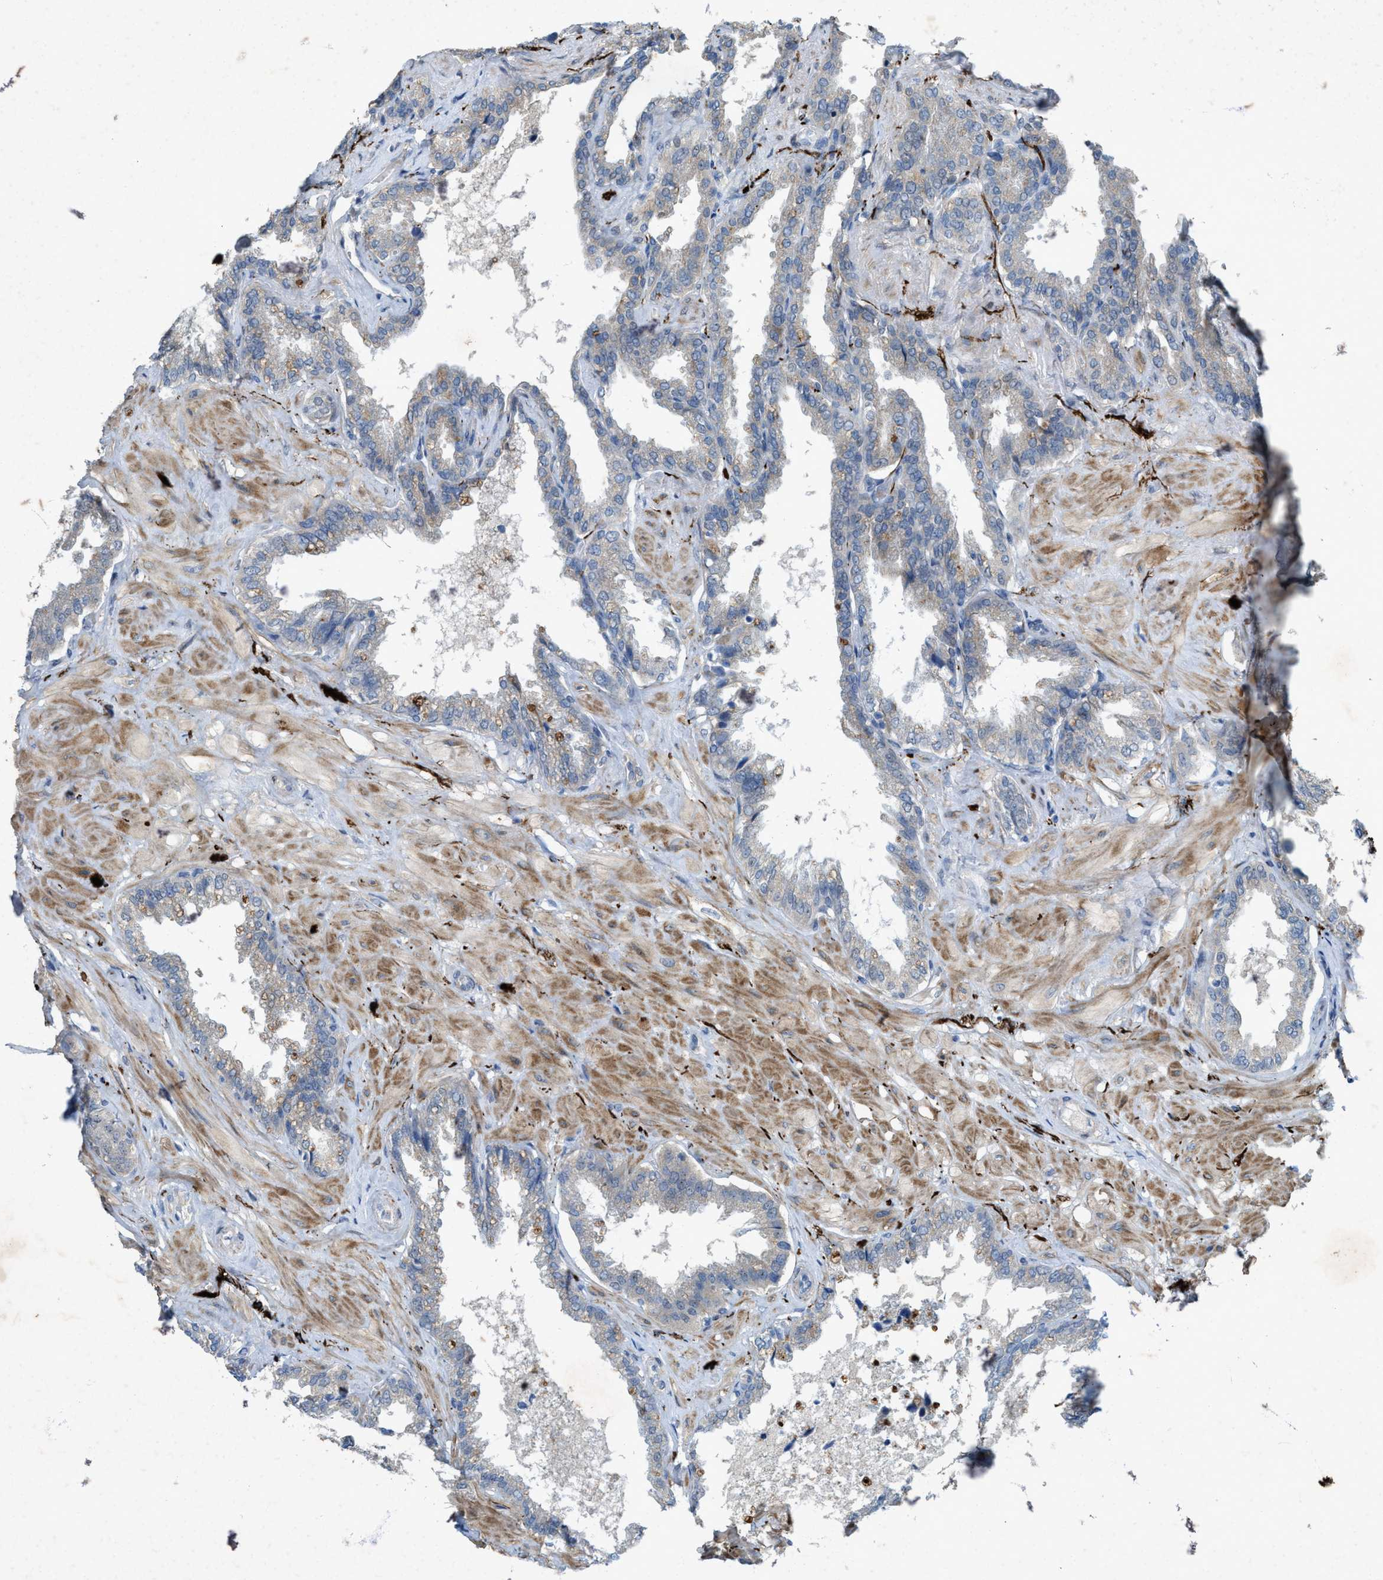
{"staining": {"intensity": "weak", "quantity": "<25%", "location": "cytoplasmic/membranous"}, "tissue": "seminal vesicle", "cell_type": "Glandular cells", "image_type": "normal", "snomed": [{"axis": "morphology", "description": "Normal tissue, NOS"}, {"axis": "topography", "description": "Seminal veicle"}], "caption": "A high-resolution photomicrograph shows immunohistochemistry staining of benign seminal vesicle, which reveals no significant positivity in glandular cells.", "gene": "URGCP", "patient": {"sex": "male", "age": 46}}